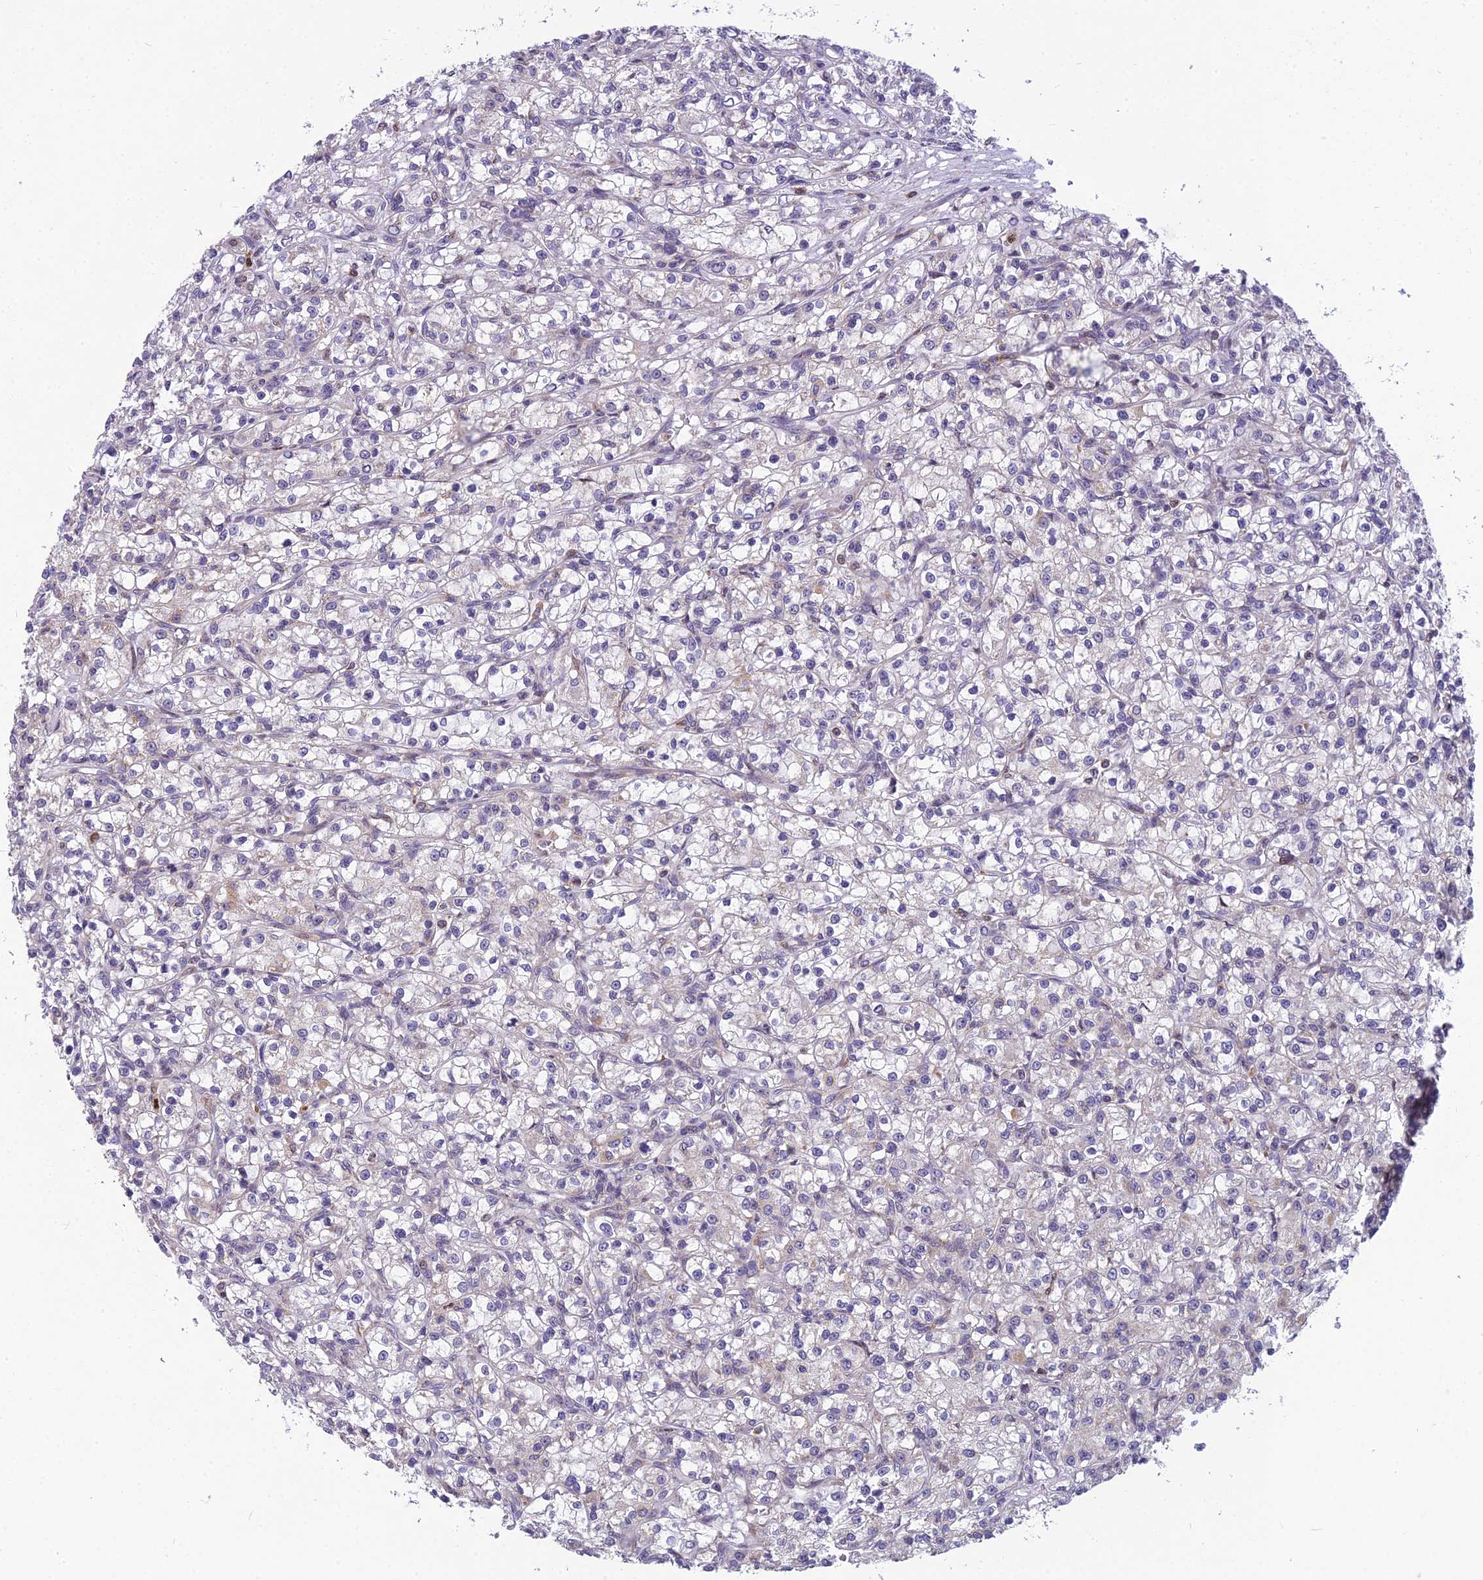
{"staining": {"intensity": "negative", "quantity": "none", "location": "none"}, "tissue": "renal cancer", "cell_type": "Tumor cells", "image_type": "cancer", "snomed": [{"axis": "morphology", "description": "Adenocarcinoma, NOS"}, {"axis": "topography", "description": "Kidney"}], "caption": "Immunohistochemical staining of renal cancer (adenocarcinoma) reveals no significant expression in tumor cells. (DAB immunohistochemistry with hematoxylin counter stain).", "gene": "ENSG00000188897", "patient": {"sex": "female", "age": 59}}